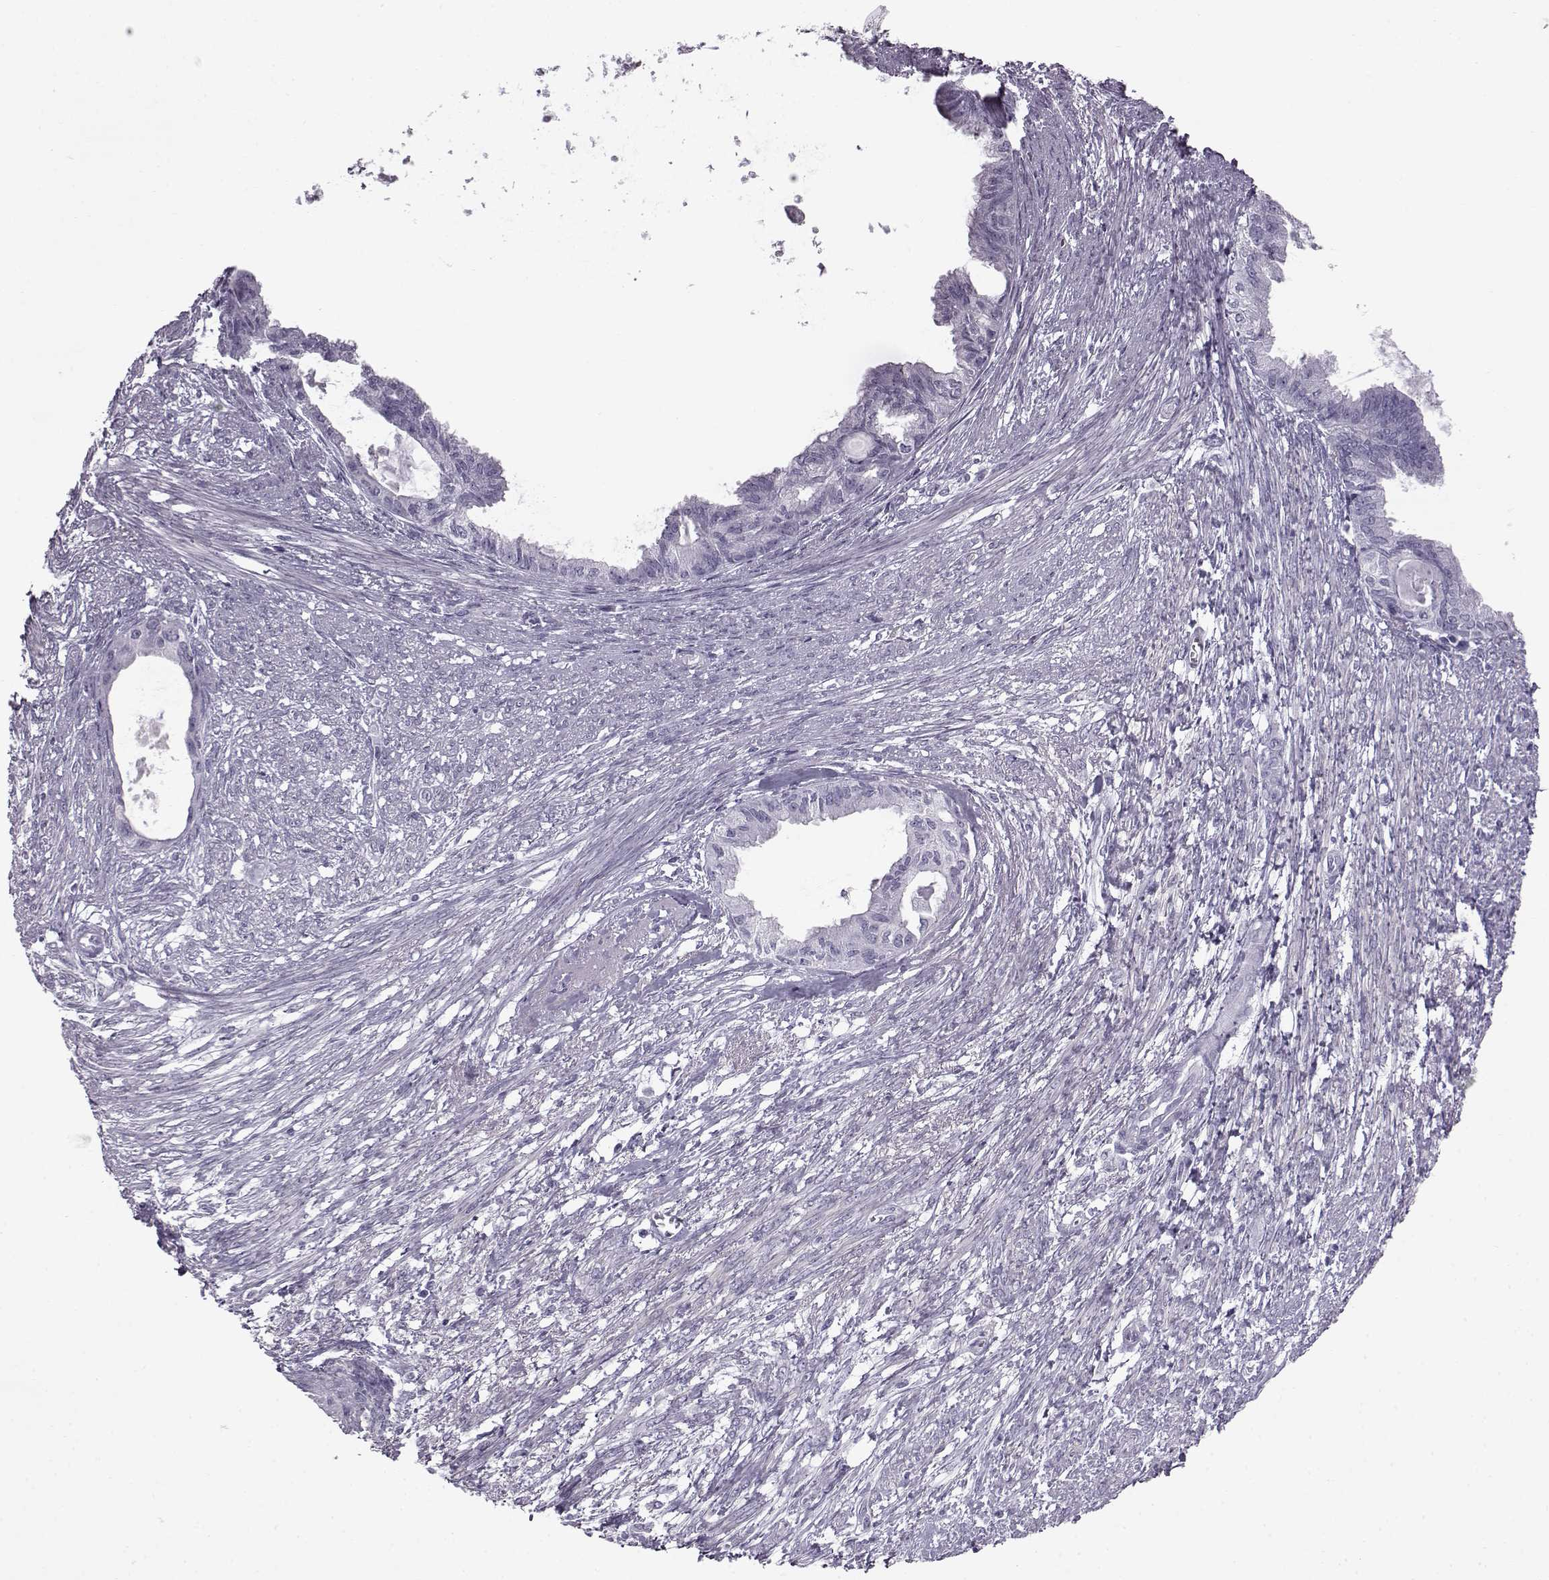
{"staining": {"intensity": "negative", "quantity": "none", "location": "none"}, "tissue": "endometrial cancer", "cell_type": "Tumor cells", "image_type": "cancer", "snomed": [{"axis": "morphology", "description": "Adenocarcinoma, NOS"}, {"axis": "topography", "description": "Endometrium"}], "caption": "A micrograph of endometrial cancer (adenocarcinoma) stained for a protein displays no brown staining in tumor cells.", "gene": "SLC28A2", "patient": {"sex": "female", "age": 86}}